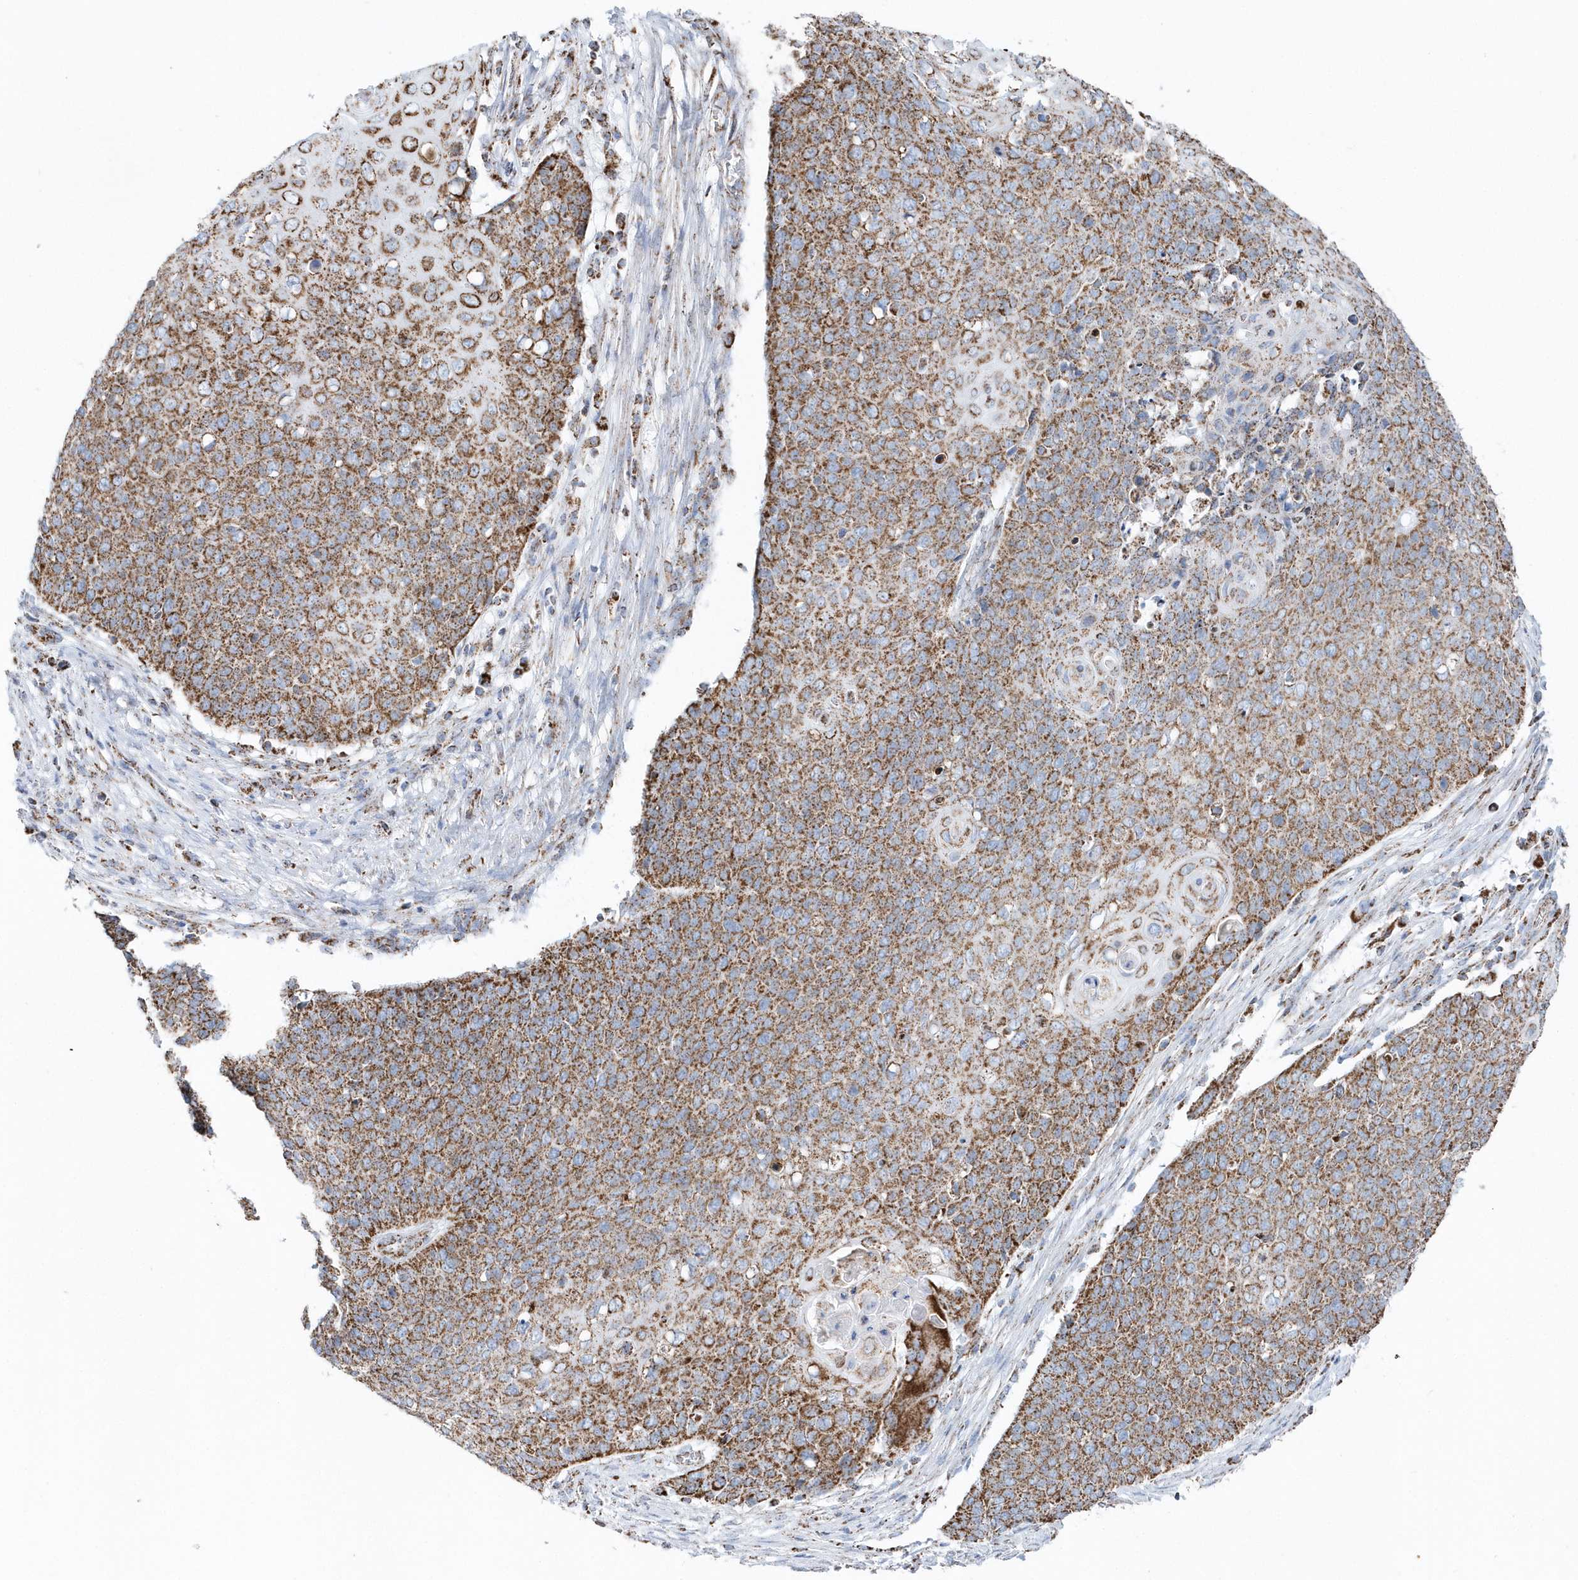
{"staining": {"intensity": "moderate", "quantity": ">75%", "location": "cytoplasmic/membranous"}, "tissue": "cervical cancer", "cell_type": "Tumor cells", "image_type": "cancer", "snomed": [{"axis": "morphology", "description": "Squamous cell carcinoma, NOS"}, {"axis": "topography", "description": "Cervix"}], "caption": "Tumor cells demonstrate moderate cytoplasmic/membranous expression in about >75% of cells in cervical squamous cell carcinoma.", "gene": "TMCO6", "patient": {"sex": "female", "age": 39}}